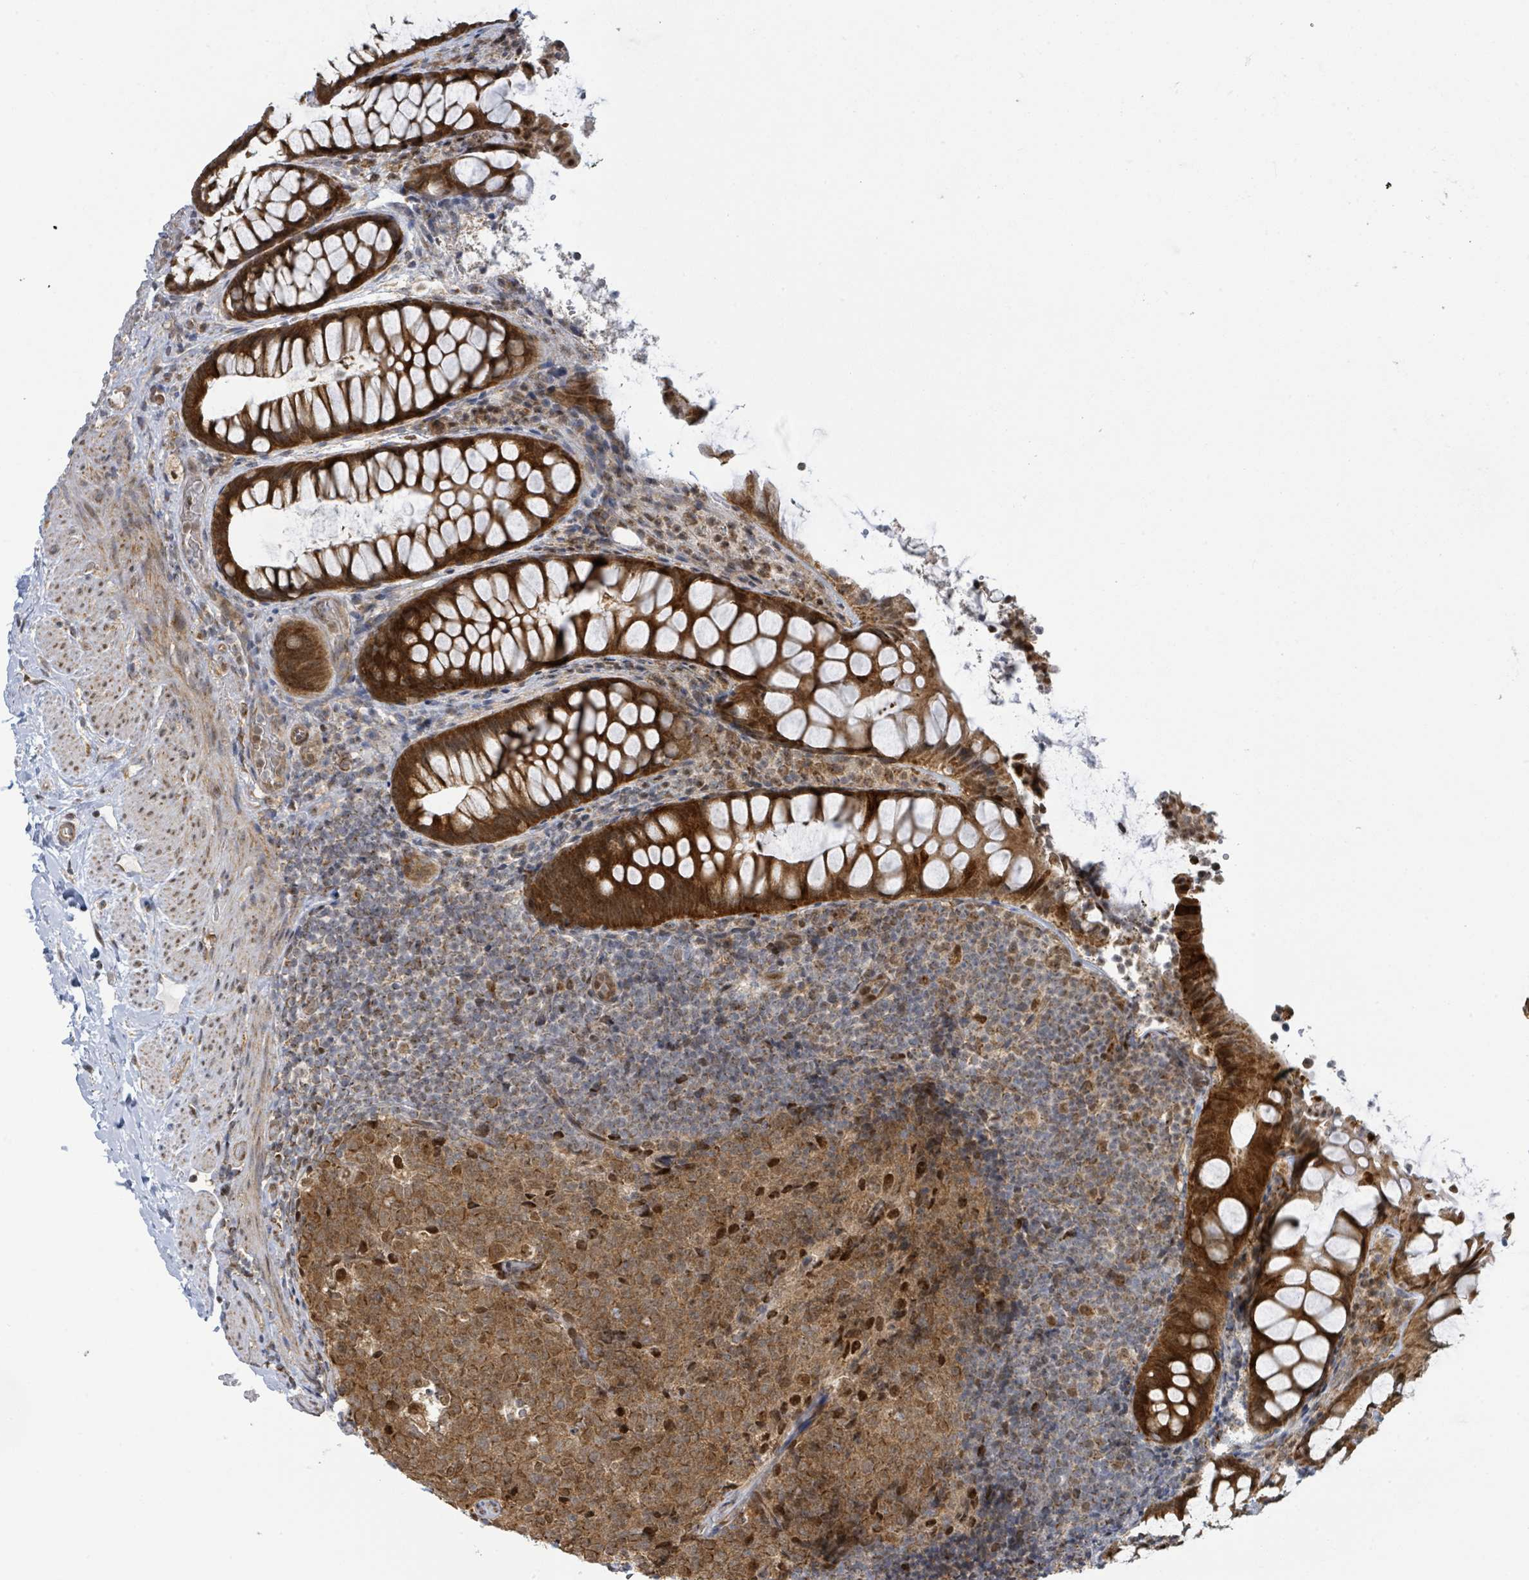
{"staining": {"intensity": "strong", "quantity": ">75%", "location": "cytoplasmic/membranous,nuclear"}, "tissue": "rectum", "cell_type": "Glandular cells", "image_type": "normal", "snomed": [{"axis": "morphology", "description": "Normal tissue, NOS"}, {"axis": "topography", "description": "Rectum"}, {"axis": "topography", "description": "Peripheral nerve tissue"}], "caption": "Rectum stained for a protein exhibits strong cytoplasmic/membranous,nuclear positivity in glandular cells. (Stains: DAB in brown, nuclei in blue, Microscopy: brightfield microscopy at high magnification).", "gene": "PSMB7", "patient": {"sex": "female", "age": 69}}